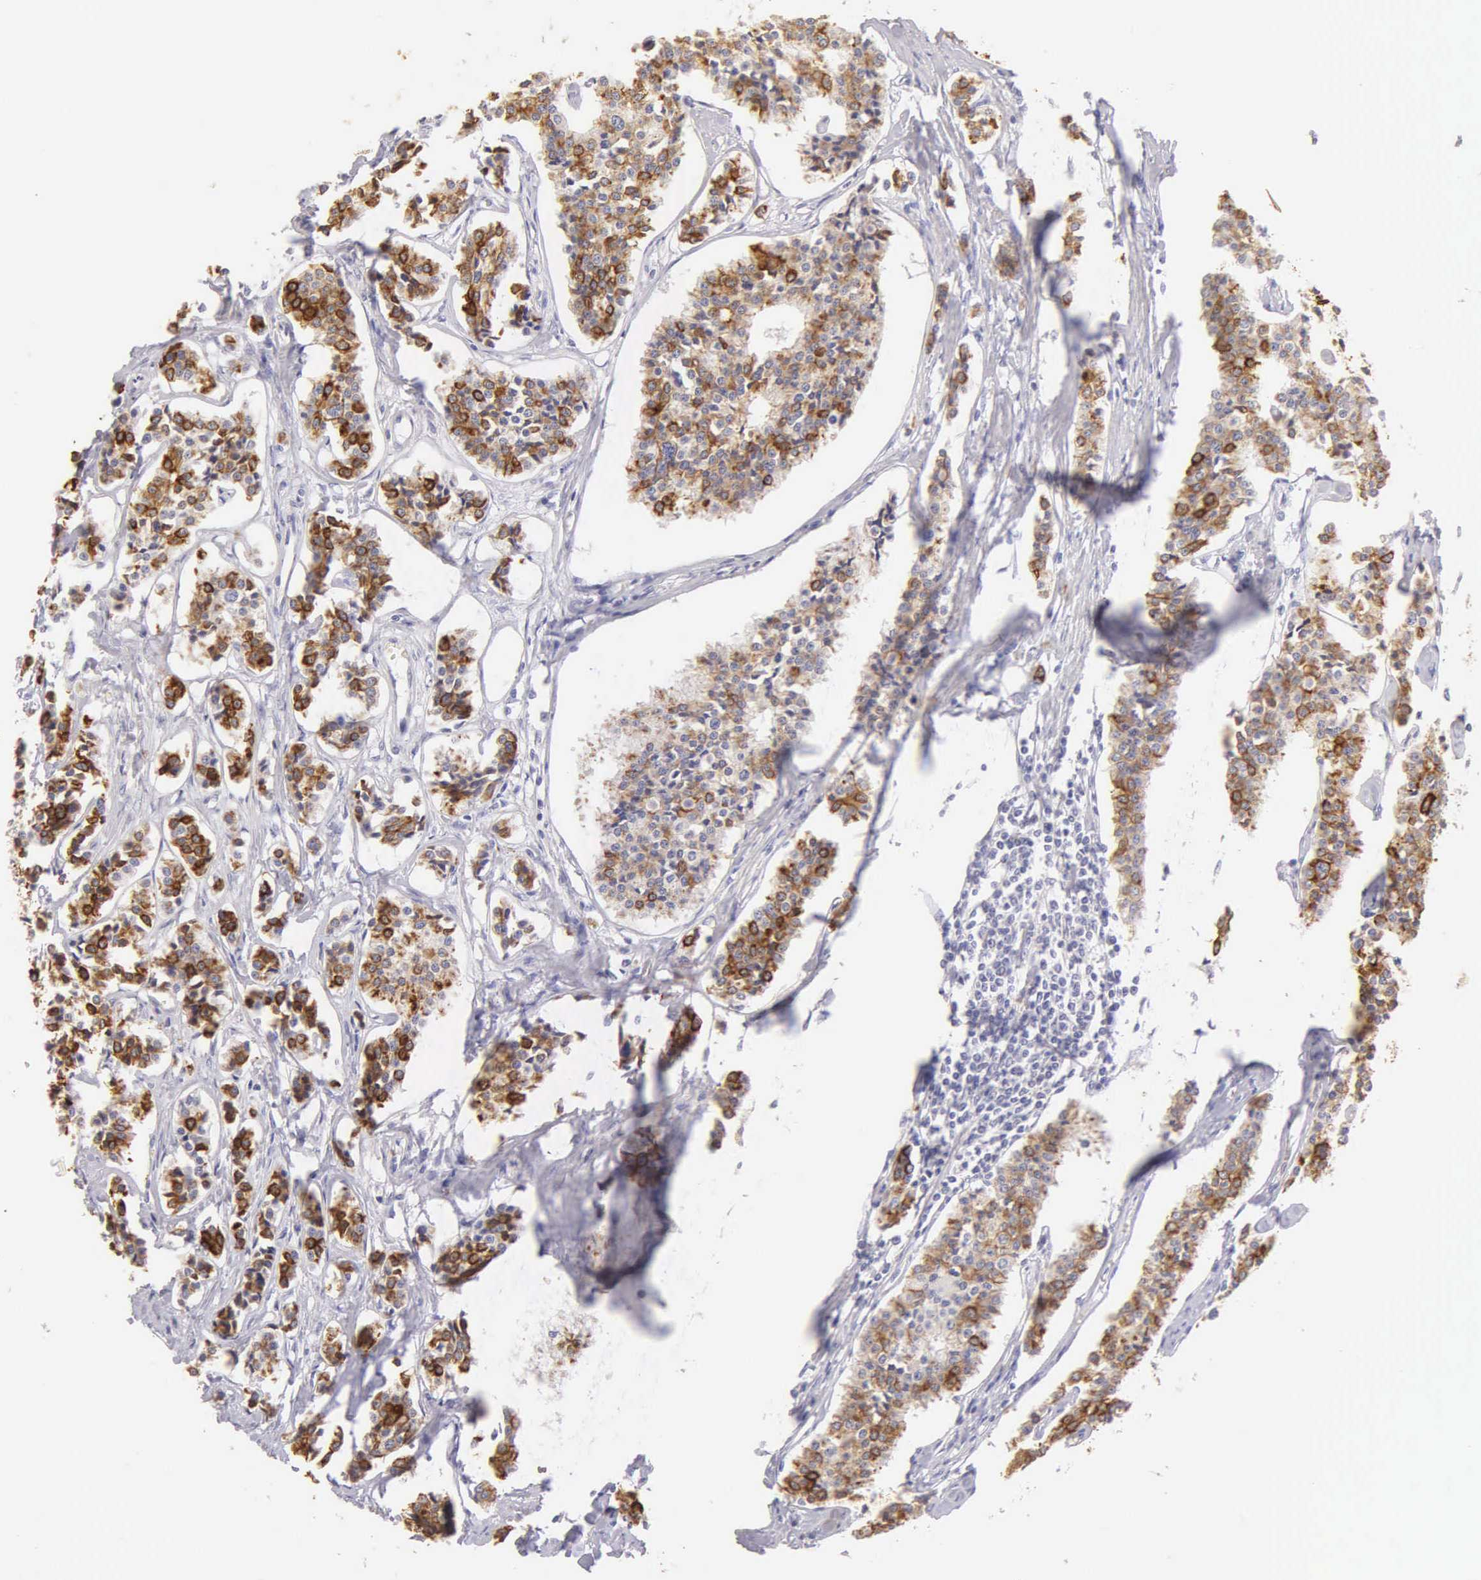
{"staining": {"intensity": "strong", "quantity": ">75%", "location": "cytoplasmic/membranous"}, "tissue": "carcinoid", "cell_type": "Tumor cells", "image_type": "cancer", "snomed": [{"axis": "morphology", "description": "Carcinoid, malignant, NOS"}, {"axis": "topography", "description": "Small intestine"}], "caption": "Human carcinoid stained for a protein (brown) exhibits strong cytoplasmic/membranous positive staining in approximately >75% of tumor cells.", "gene": "KRT17", "patient": {"sex": "male", "age": 63}}